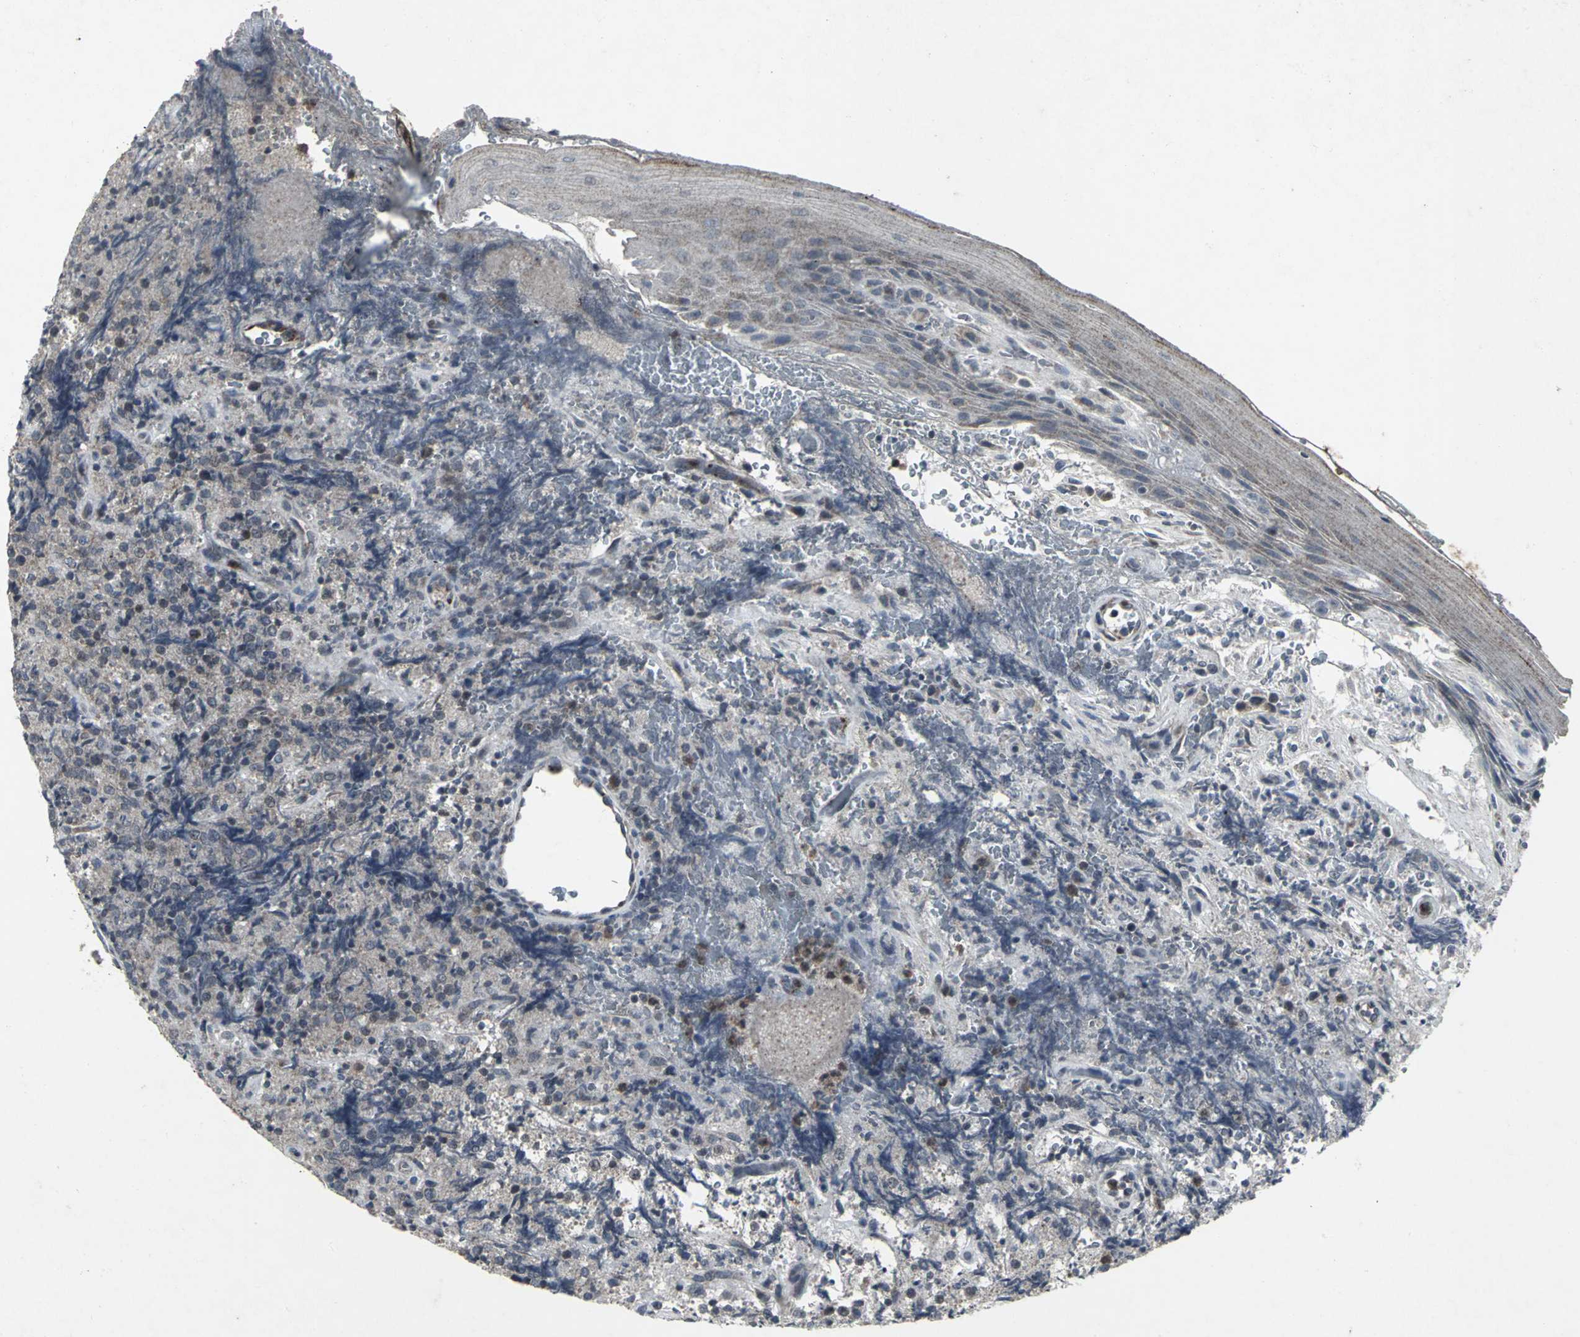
{"staining": {"intensity": "weak", "quantity": "<25%", "location": "cytoplasmic/membranous"}, "tissue": "lymphoma", "cell_type": "Tumor cells", "image_type": "cancer", "snomed": [{"axis": "morphology", "description": "Malignant lymphoma, non-Hodgkin's type, High grade"}, {"axis": "topography", "description": "Tonsil"}], "caption": "Immunohistochemistry histopathology image of human high-grade malignant lymphoma, non-Hodgkin's type stained for a protein (brown), which exhibits no positivity in tumor cells.", "gene": "BMP4", "patient": {"sex": "female", "age": 36}}